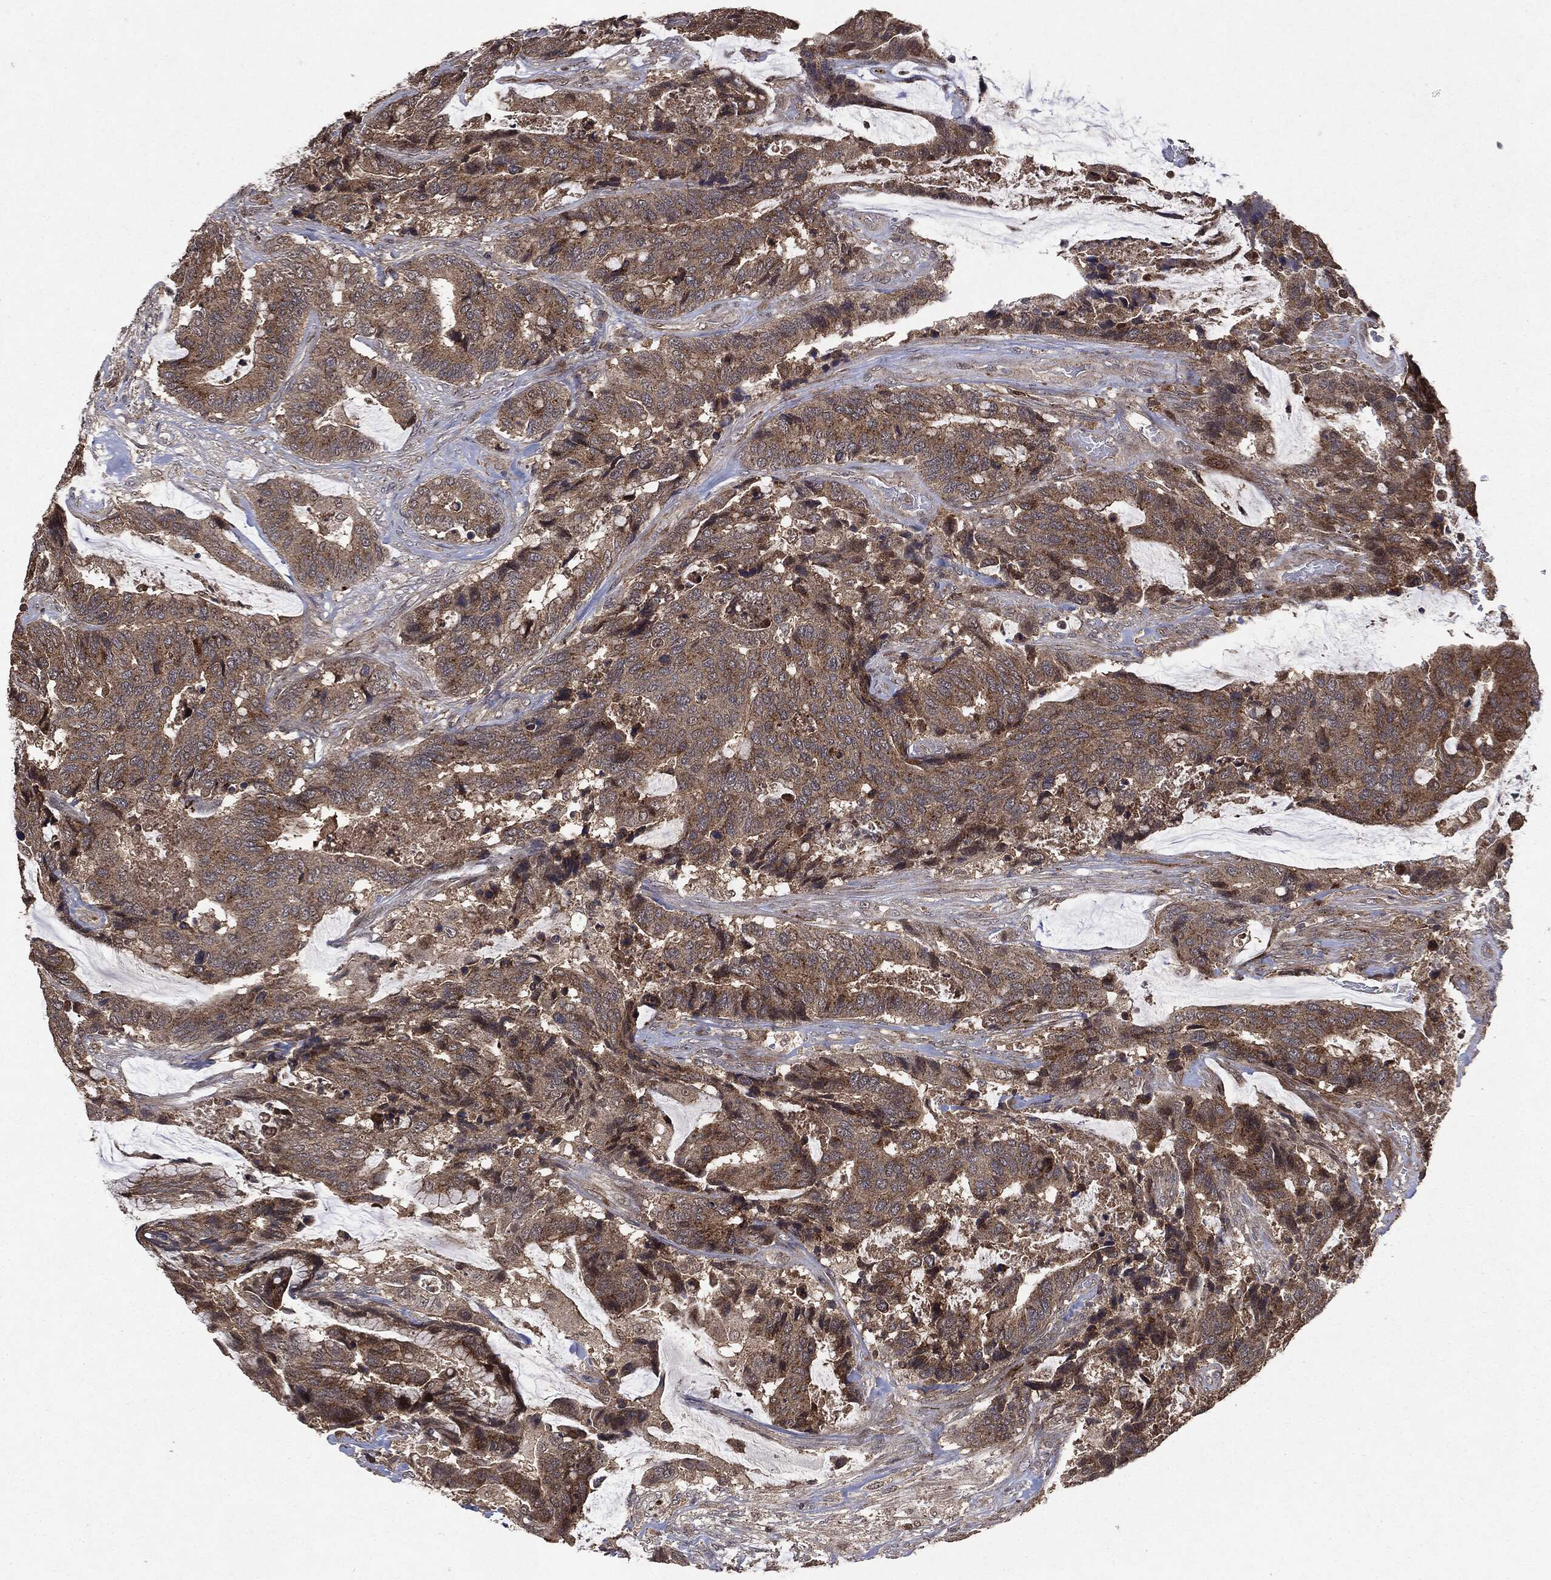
{"staining": {"intensity": "weak", "quantity": ">75%", "location": "cytoplasmic/membranous"}, "tissue": "colorectal cancer", "cell_type": "Tumor cells", "image_type": "cancer", "snomed": [{"axis": "morphology", "description": "Adenocarcinoma, NOS"}, {"axis": "topography", "description": "Rectum"}], "caption": "Immunohistochemistry image of neoplastic tissue: human adenocarcinoma (colorectal) stained using IHC exhibits low levels of weak protein expression localized specifically in the cytoplasmic/membranous of tumor cells, appearing as a cytoplasmic/membranous brown color.", "gene": "PTEN", "patient": {"sex": "female", "age": 59}}